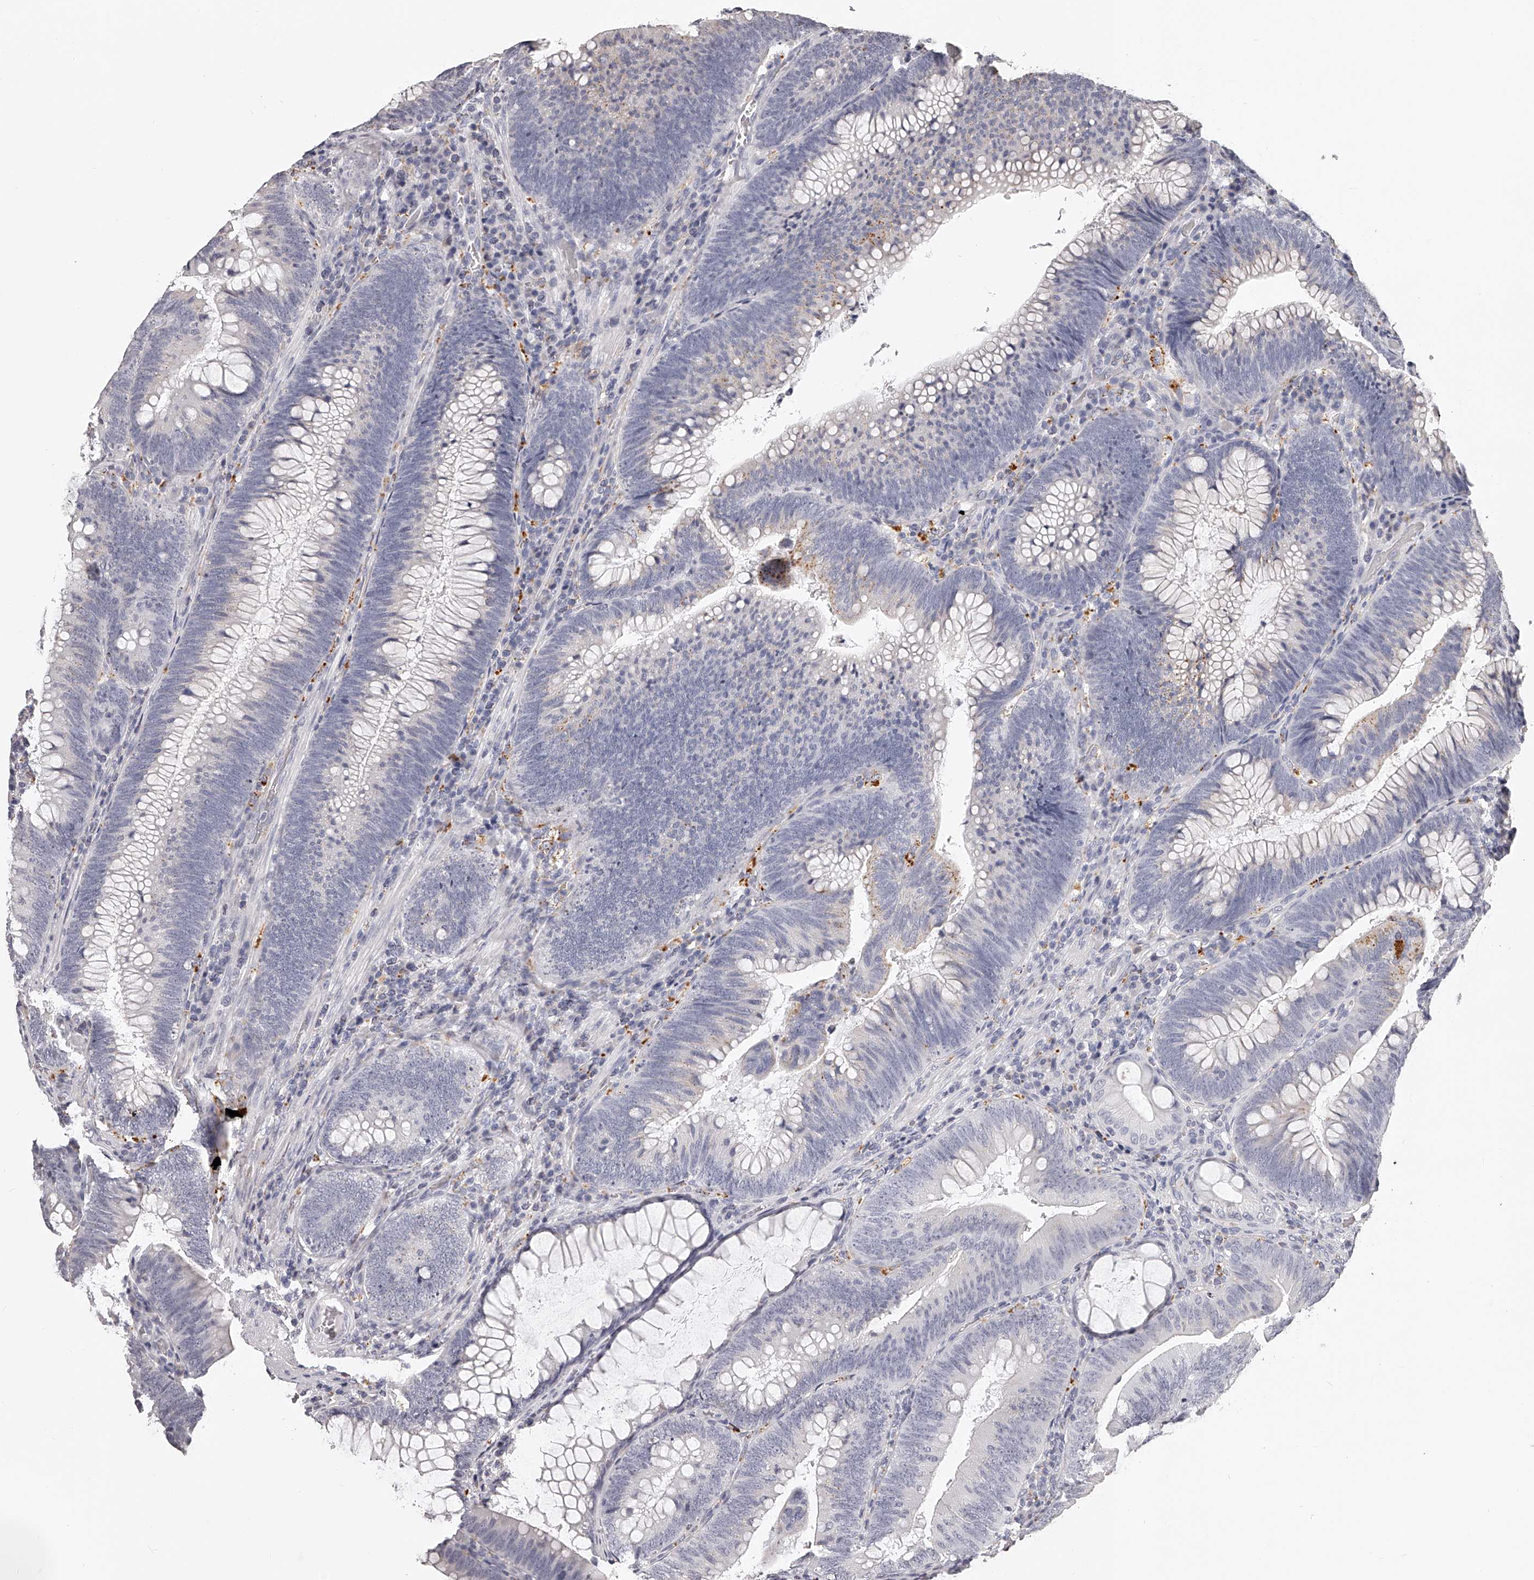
{"staining": {"intensity": "negative", "quantity": "none", "location": "none"}, "tissue": "colorectal cancer", "cell_type": "Tumor cells", "image_type": "cancer", "snomed": [{"axis": "morphology", "description": "Normal tissue, NOS"}, {"axis": "topography", "description": "Colon"}], "caption": "Tumor cells show no significant staining in colorectal cancer. (DAB (3,3'-diaminobenzidine) IHC visualized using brightfield microscopy, high magnification).", "gene": "DMRT1", "patient": {"sex": "female", "age": 82}}